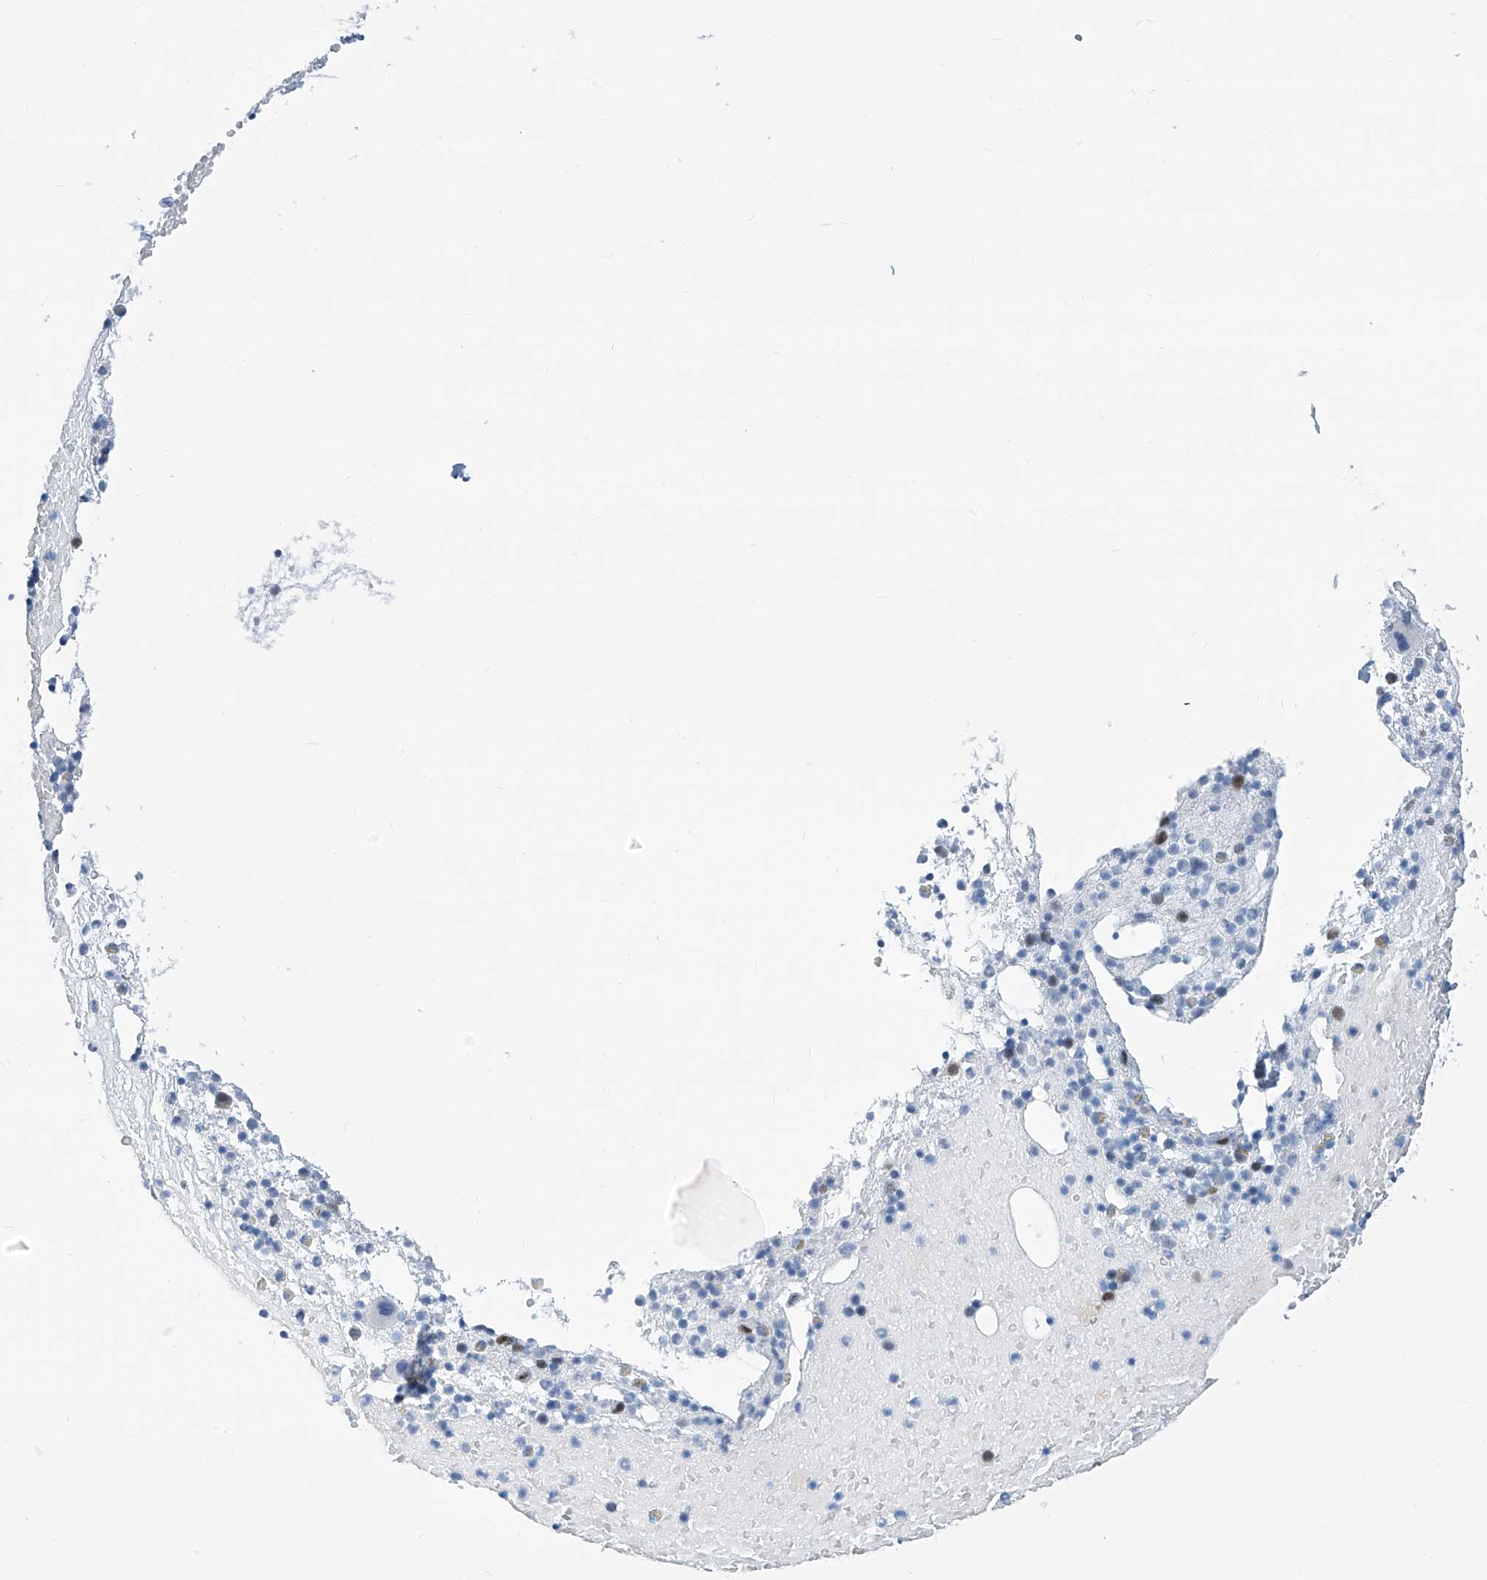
{"staining": {"intensity": "weak", "quantity": "<25%", "location": "nuclear"}, "tissue": "bone marrow", "cell_type": "Hematopoietic cells", "image_type": "normal", "snomed": [{"axis": "morphology", "description": "Normal tissue, NOS"}, {"axis": "topography", "description": "Bone marrow"}], "caption": "DAB (3,3'-diaminobenzidine) immunohistochemical staining of unremarkable human bone marrow demonstrates no significant positivity in hematopoietic cells. (DAB IHC with hematoxylin counter stain).", "gene": "SGO2", "patient": {"sex": "male", "age": 47}}